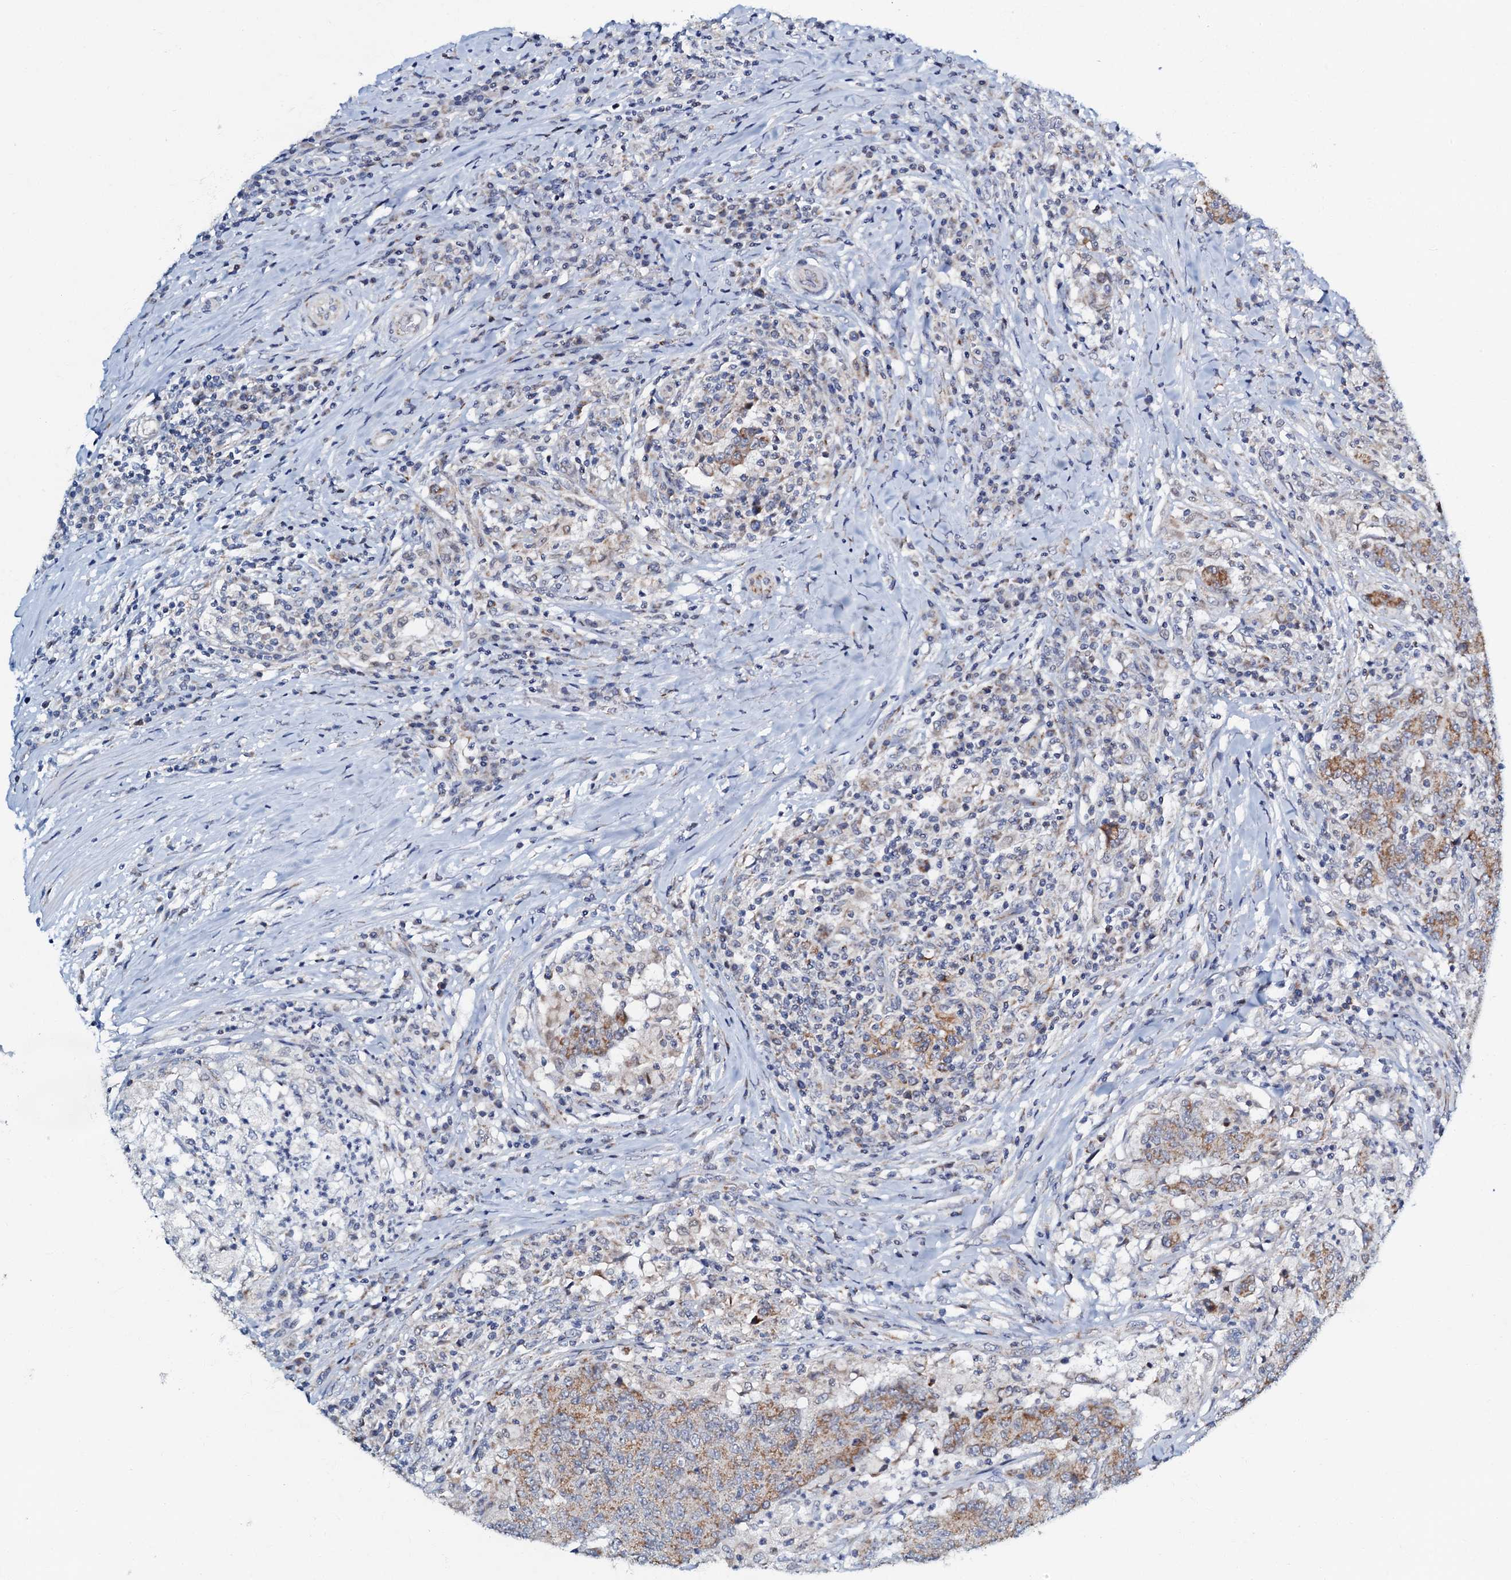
{"staining": {"intensity": "moderate", "quantity": ">75%", "location": "cytoplasmic/membranous"}, "tissue": "colorectal cancer", "cell_type": "Tumor cells", "image_type": "cancer", "snomed": [{"axis": "morphology", "description": "Adenocarcinoma, NOS"}, {"axis": "topography", "description": "Colon"}], "caption": "Immunohistochemical staining of colorectal adenocarcinoma demonstrates medium levels of moderate cytoplasmic/membranous expression in about >75% of tumor cells.", "gene": "MRPL51", "patient": {"sex": "female", "age": 75}}